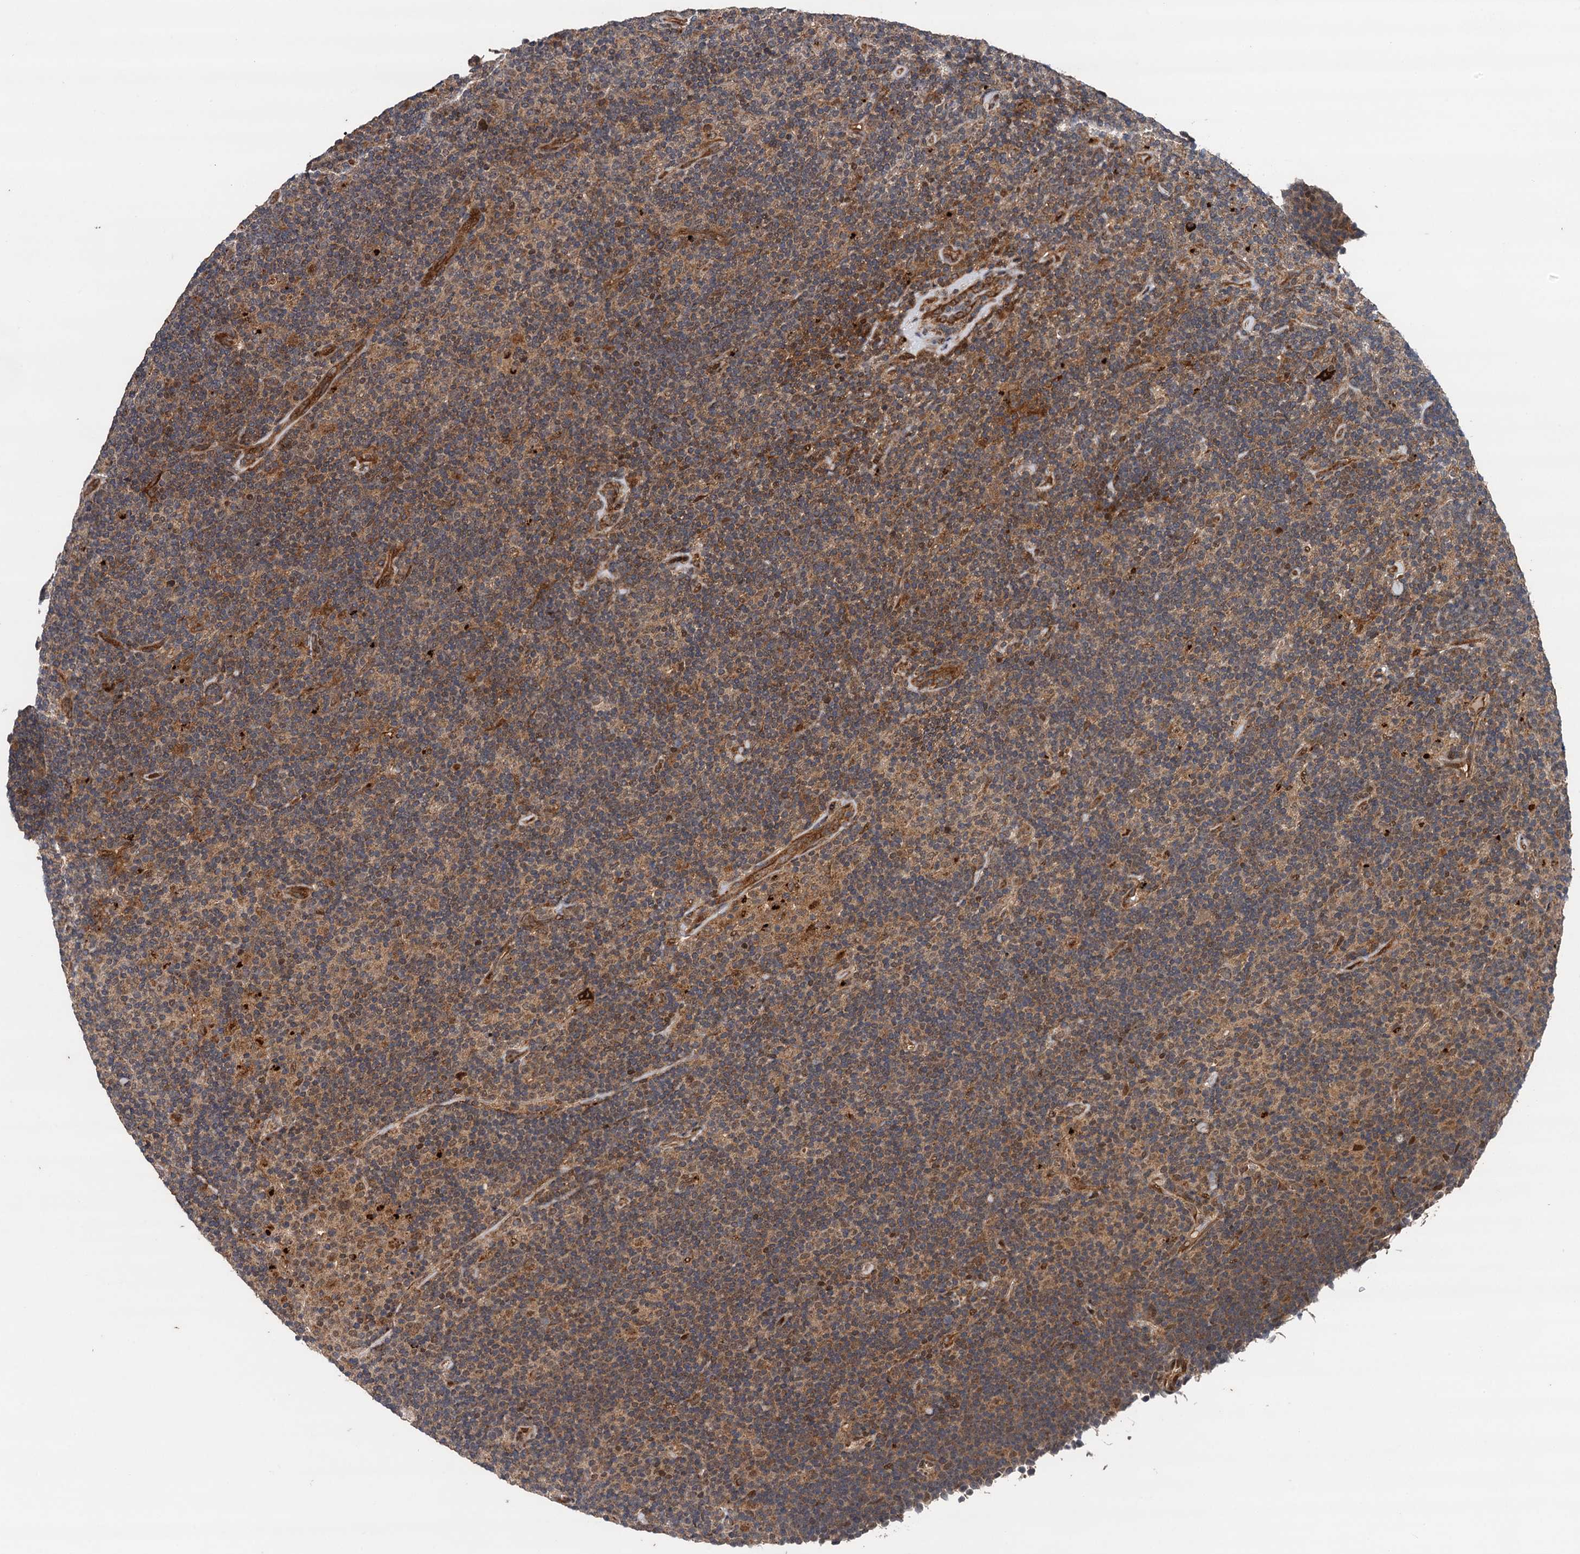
{"staining": {"intensity": "weak", "quantity": "<25%", "location": "cytoplasmic/membranous"}, "tissue": "lymphoma", "cell_type": "Tumor cells", "image_type": "cancer", "snomed": [{"axis": "morphology", "description": "Hodgkin's disease, NOS"}, {"axis": "topography", "description": "Lymph node"}], "caption": "Lymphoma was stained to show a protein in brown. There is no significant positivity in tumor cells.", "gene": "NLRP10", "patient": {"sex": "female", "age": 57}}